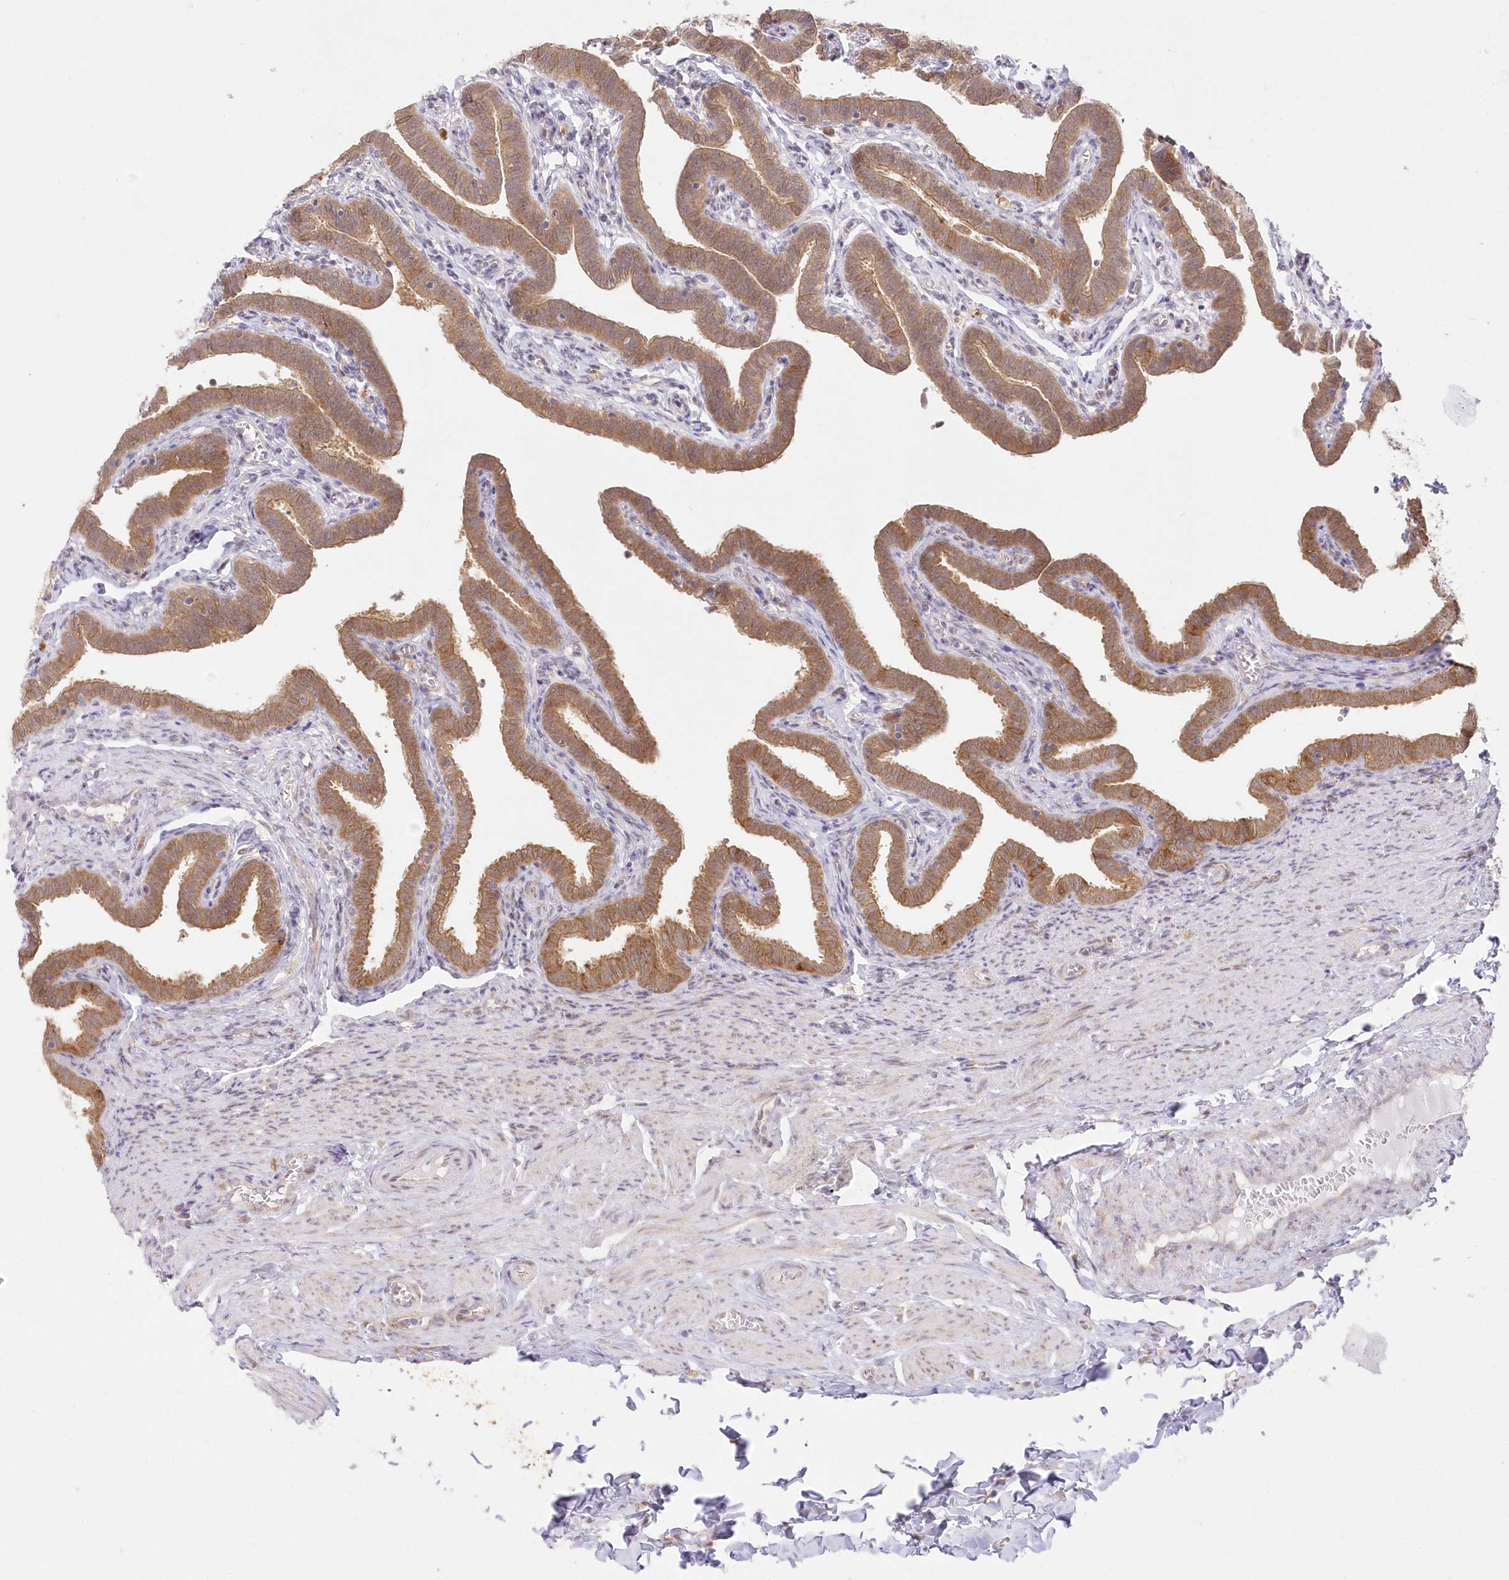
{"staining": {"intensity": "moderate", "quantity": ">75%", "location": "cytoplasmic/membranous"}, "tissue": "fallopian tube", "cell_type": "Glandular cells", "image_type": "normal", "snomed": [{"axis": "morphology", "description": "Normal tissue, NOS"}, {"axis": "topography", "description": "Fallopian tube"}], "caption": "Immunohistochemical staining of normal fallopian tube reveals >75% levels of moderate cytoplasmic/membranous protein staining in about >75% of glandular cells. The staining is performed using DAB (3,3'-diaminobenzidine) brown chromogen to label protein expression. The nuclei are counter-stained blue using hematoxylin.", "gene": "RNPEP", "patient": {"sex": "female", "age": 36}}